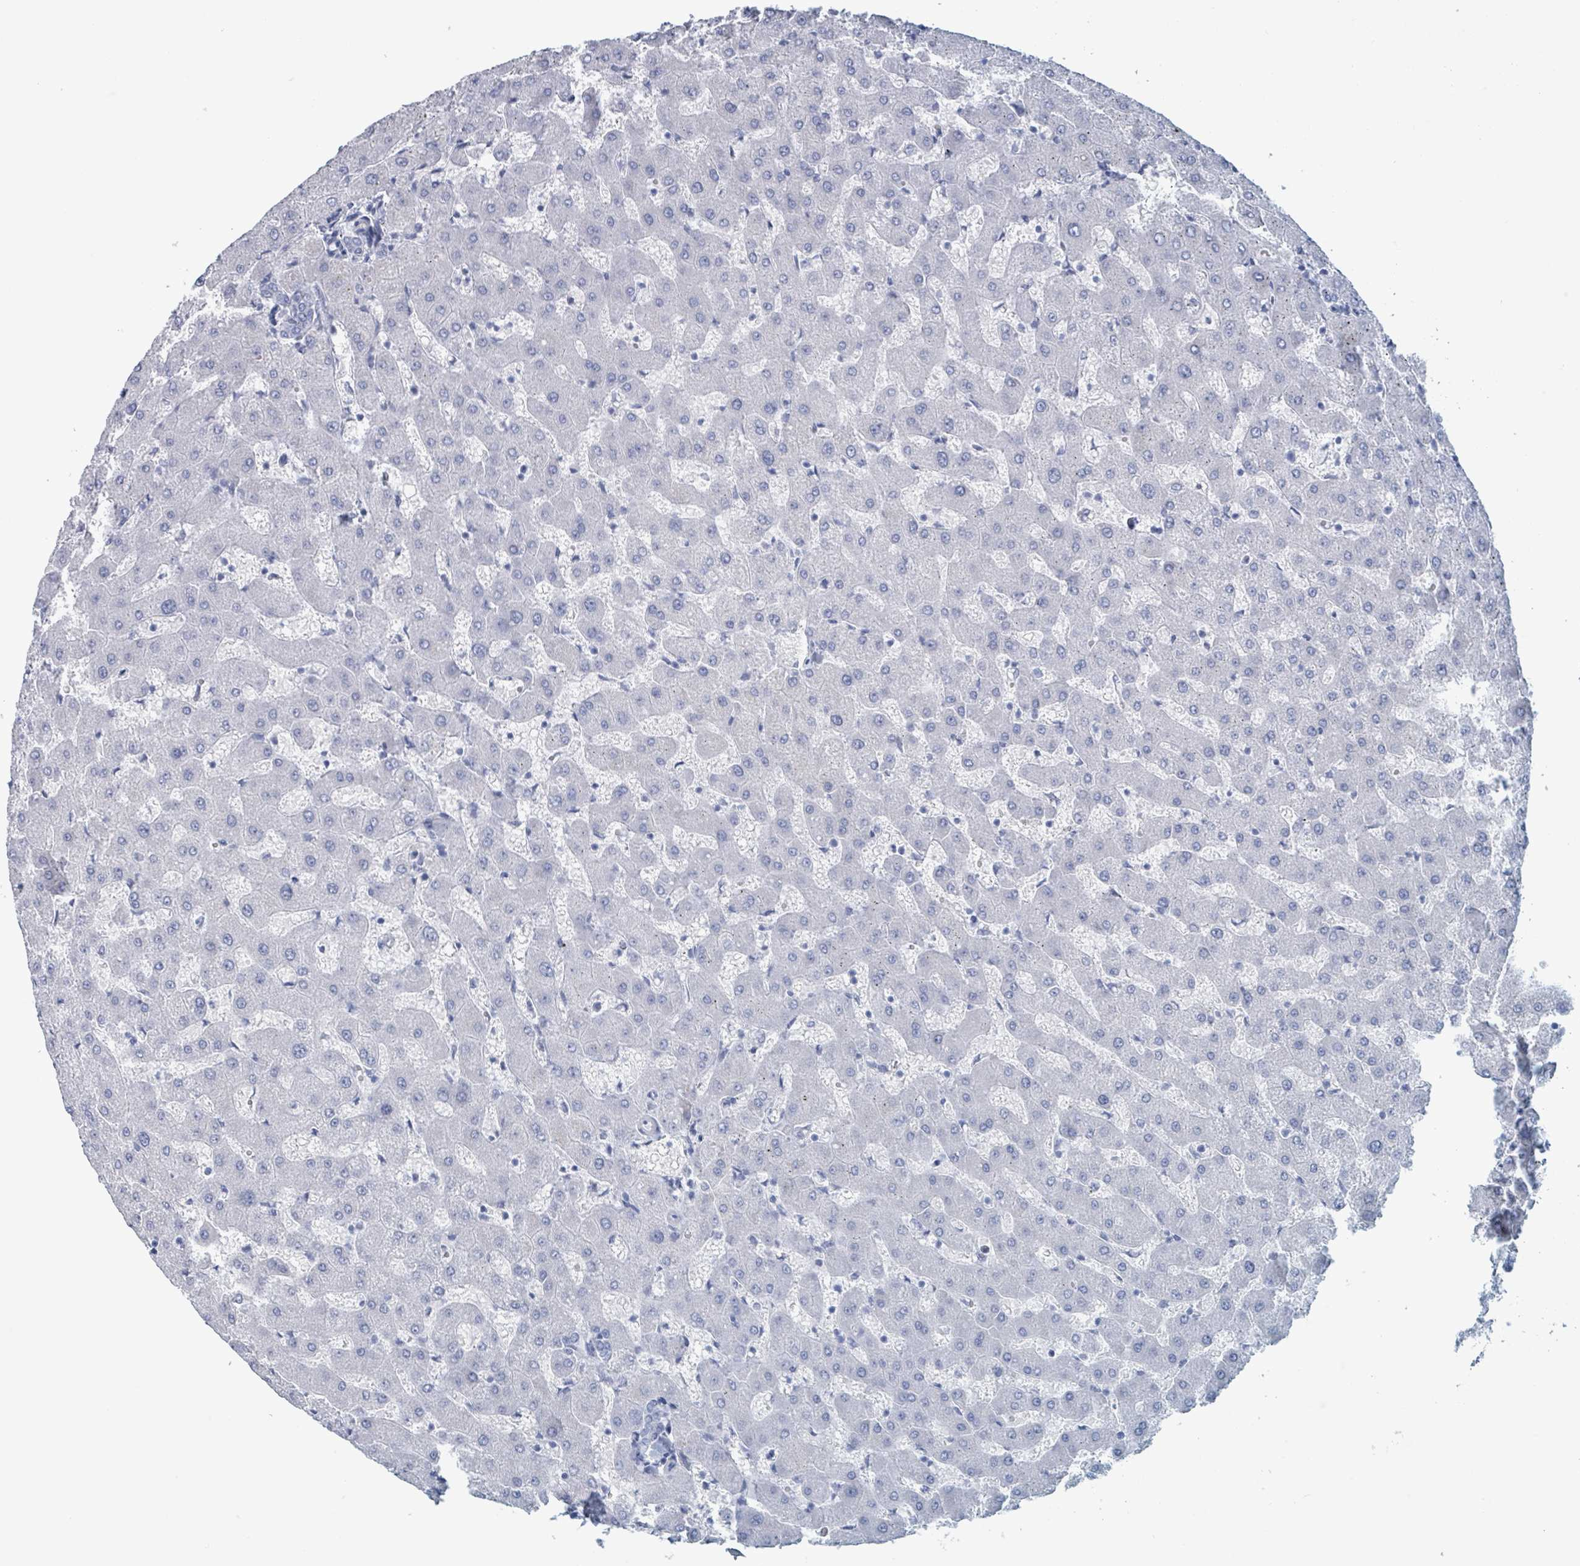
{"staining": {"intensity": "negative", "quantity": "none", "location": "none"}, "tissue": "liver", "cell_type": "Cholangiocytes", "image_type": "normal", "snomed": [{"axis": "morphology", "description": "Normal tissue, NOS"}, {"axis": "topography", "description": "Liver"}], "caption": "Immunohistochemistry micrograph of normal liver: human liver stained with DAB (3,3'-diaminobenzidine) reveals no significant protein expression in cholangiocytes. The staining was performed using DAB to visualize the protein expression in brown, while the nuclei were stained in blue with hematoxylin (Magnification: 20x).", "gene": "KLK4", "patient": {"sex": "female", "age": 63}}